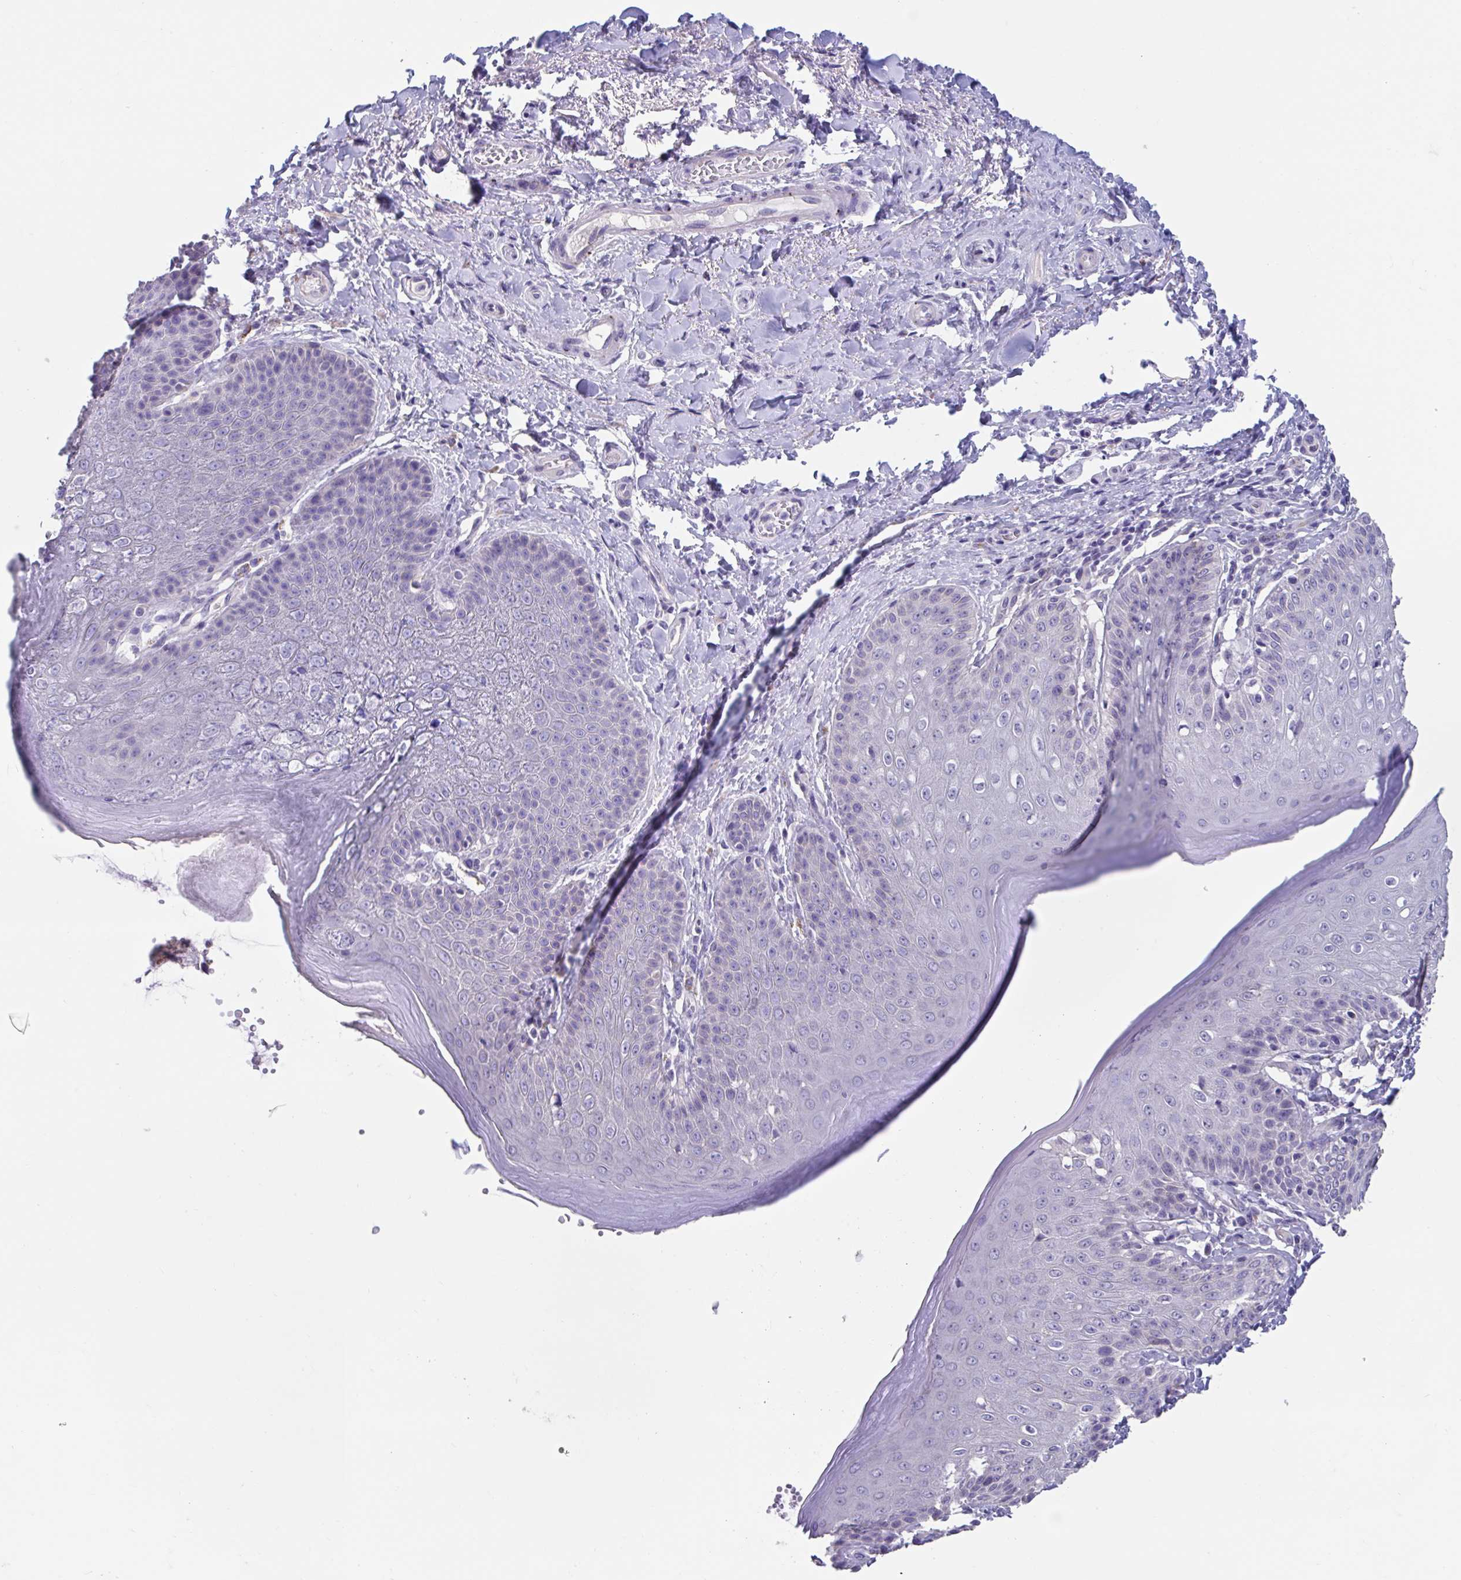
{"staining": {"intensity": "strong", "quantity": "<25%", "location": "cytoplasmic/membranous"}, "tissue": "skin", "cell_type": "Epidermal cells", "image_type": "normal", "snomed": [{"axis": "morphology", "description": "Normal tissue, NOS"}, {"axis": "topography", "description": "Peripheral nerve tissue"}], "caption": "The immunohistochemical stain shows strong cytoplasmic/membranous positivity in epidermal cells of normal skin.", "gene": "GPR162", "patient": {"sex": "male", "age": 51}}